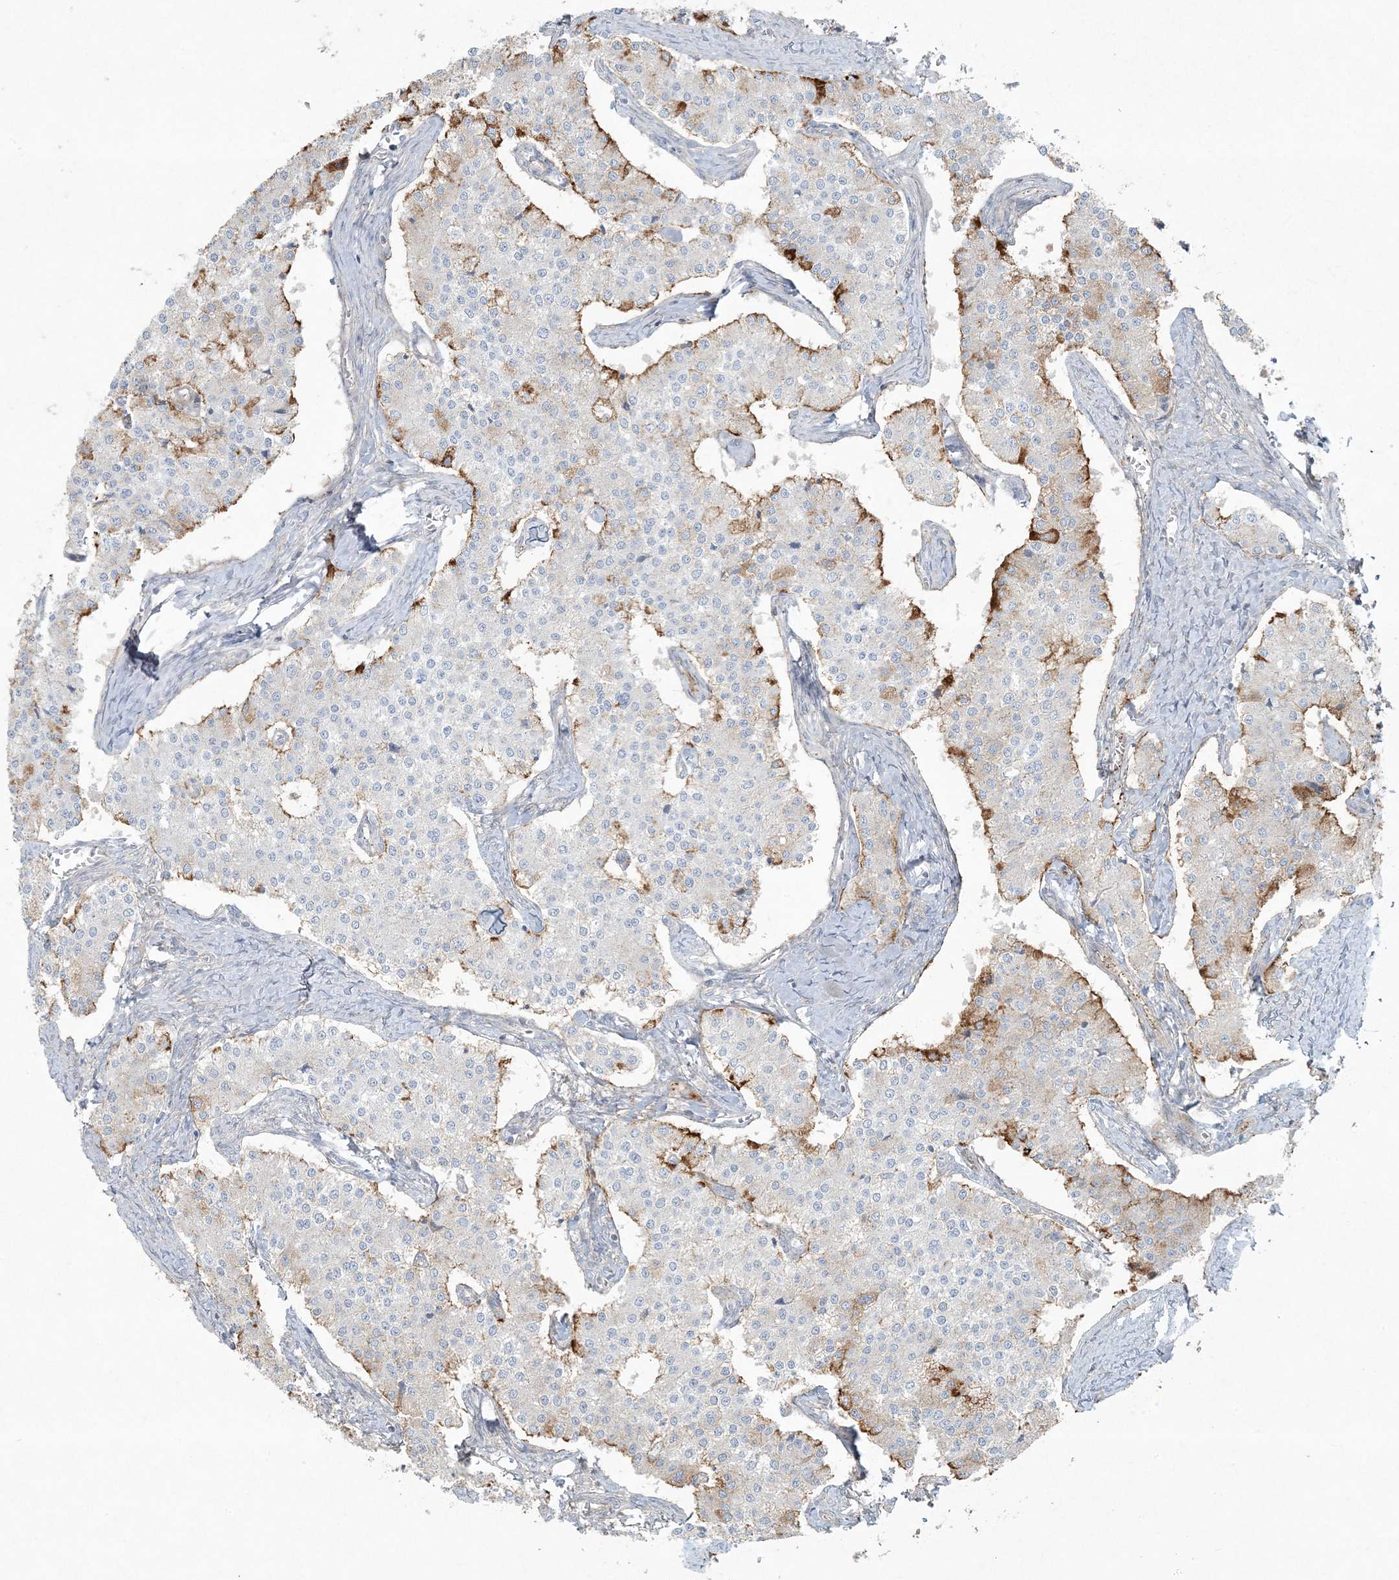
{"staining": {"intensity": "strong", "quantity": "<25%", "location": "cytoplasmic/membranous"}, "tissue": "carcinoid", "cell_type": "Tumor cells", "image_type": "cancer", "snomed": [{"axis": "morphology", "description": "Carcinoid, malignant, NOS"}, {"axis": "topography", "description": "Colon"}], "caption": "DAB (3,3'-diaminobenzidine) immunohistochemical staining of human carcinoid reveals strong cytoplasmic/membranous protein staining in about <25% of tumor cells.", "gene": "PIK3R4", "patient": {"sex": "female", "age": 52}}